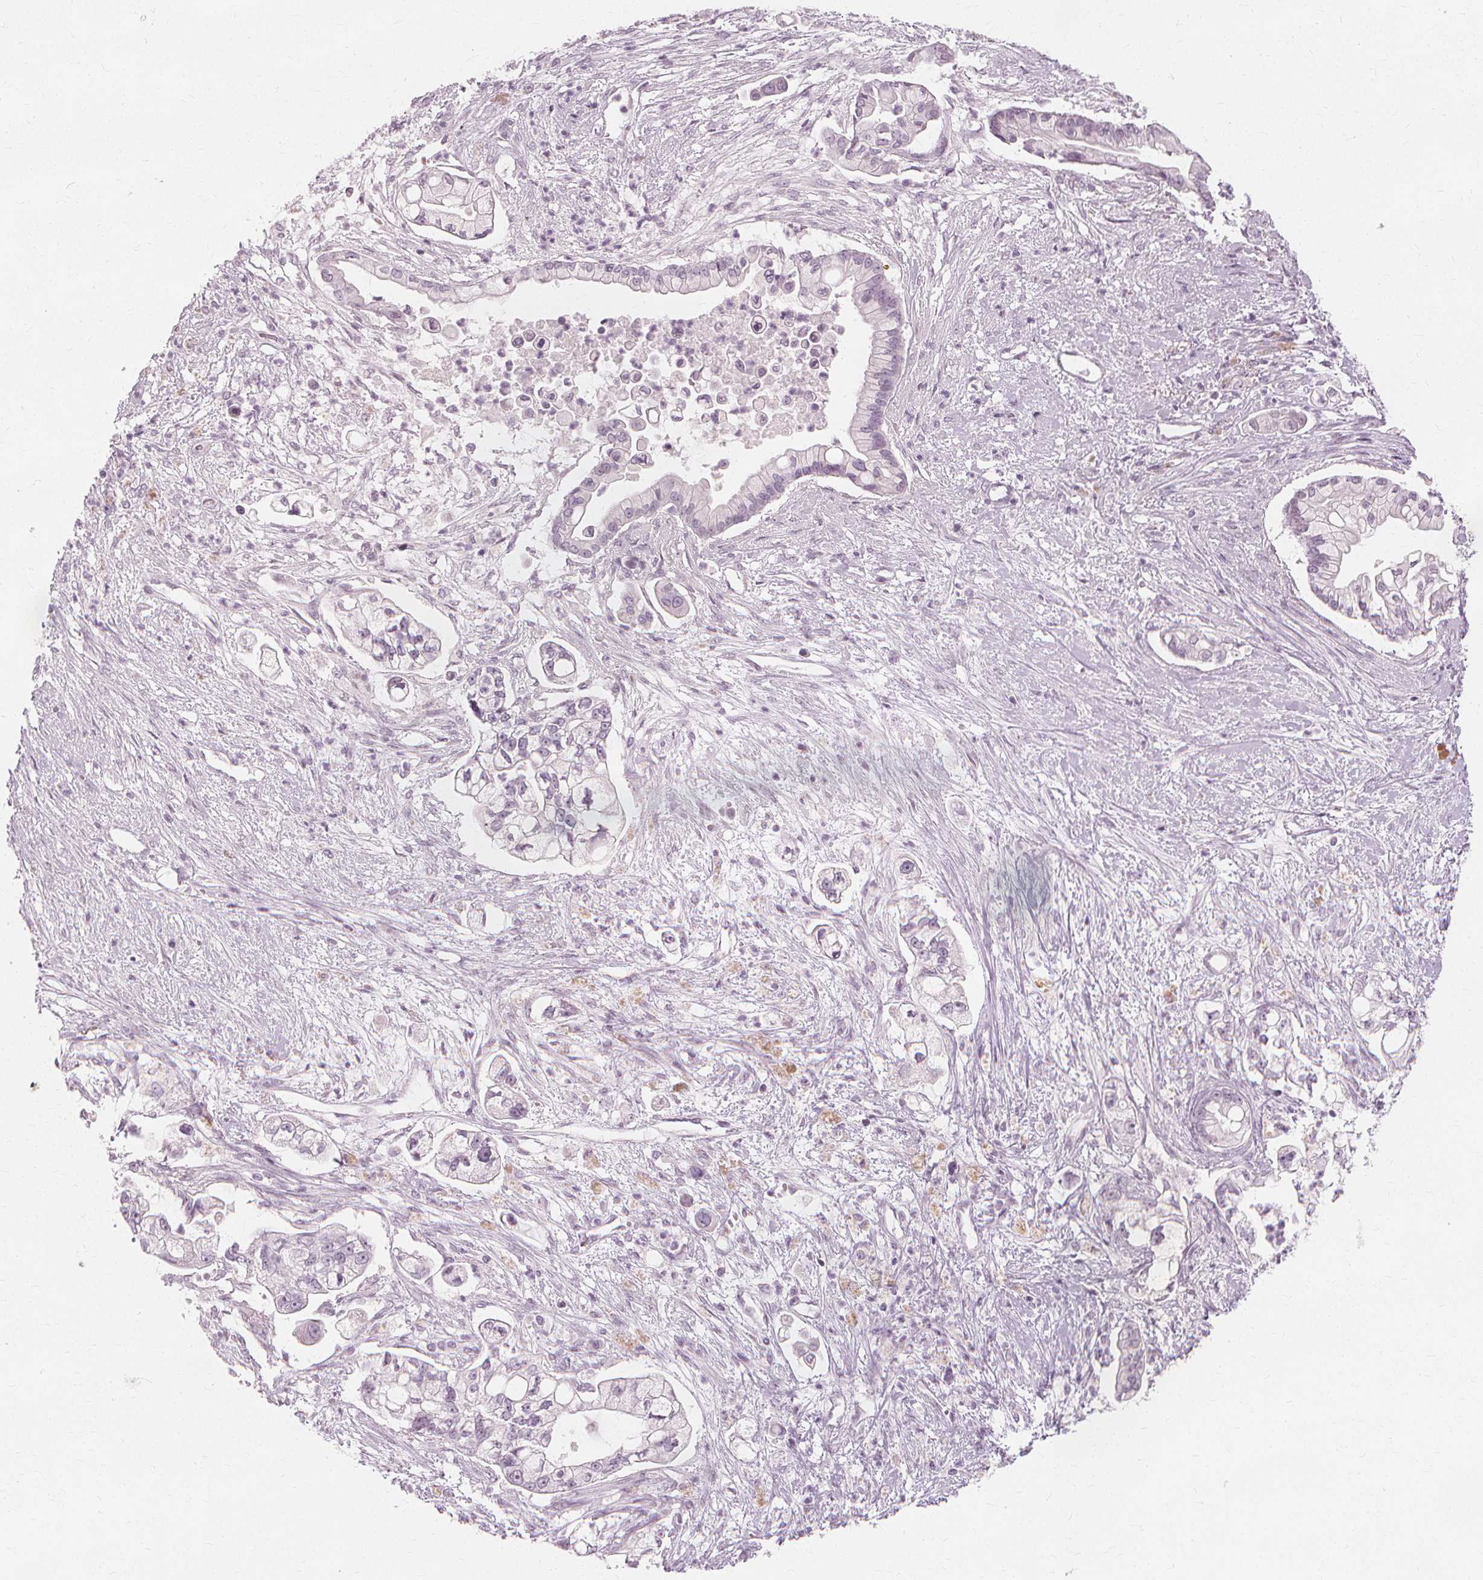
{"staining": {"intensity": "negative", "quantity": "none", "location": "none"}, "tissue": "pancreatic cancer", "cell_type": "Tumor cells", "image_type": "cancer", "snomed": [{"axis": "morphology", "description": "Adenocarcinoma, NOS"}, {"axis": "topography", "description": "Pancreas"}], "caption": "Immunohistochemistry image of pancreatic adenocarcinoma stained for a protein (brown), which displays no staining in tumor cells. (DAB IHC visualized using brightfield microscopy, high magnification).", "gene": "NXPE1", "patient": {"sex": "female", "age": 69}}